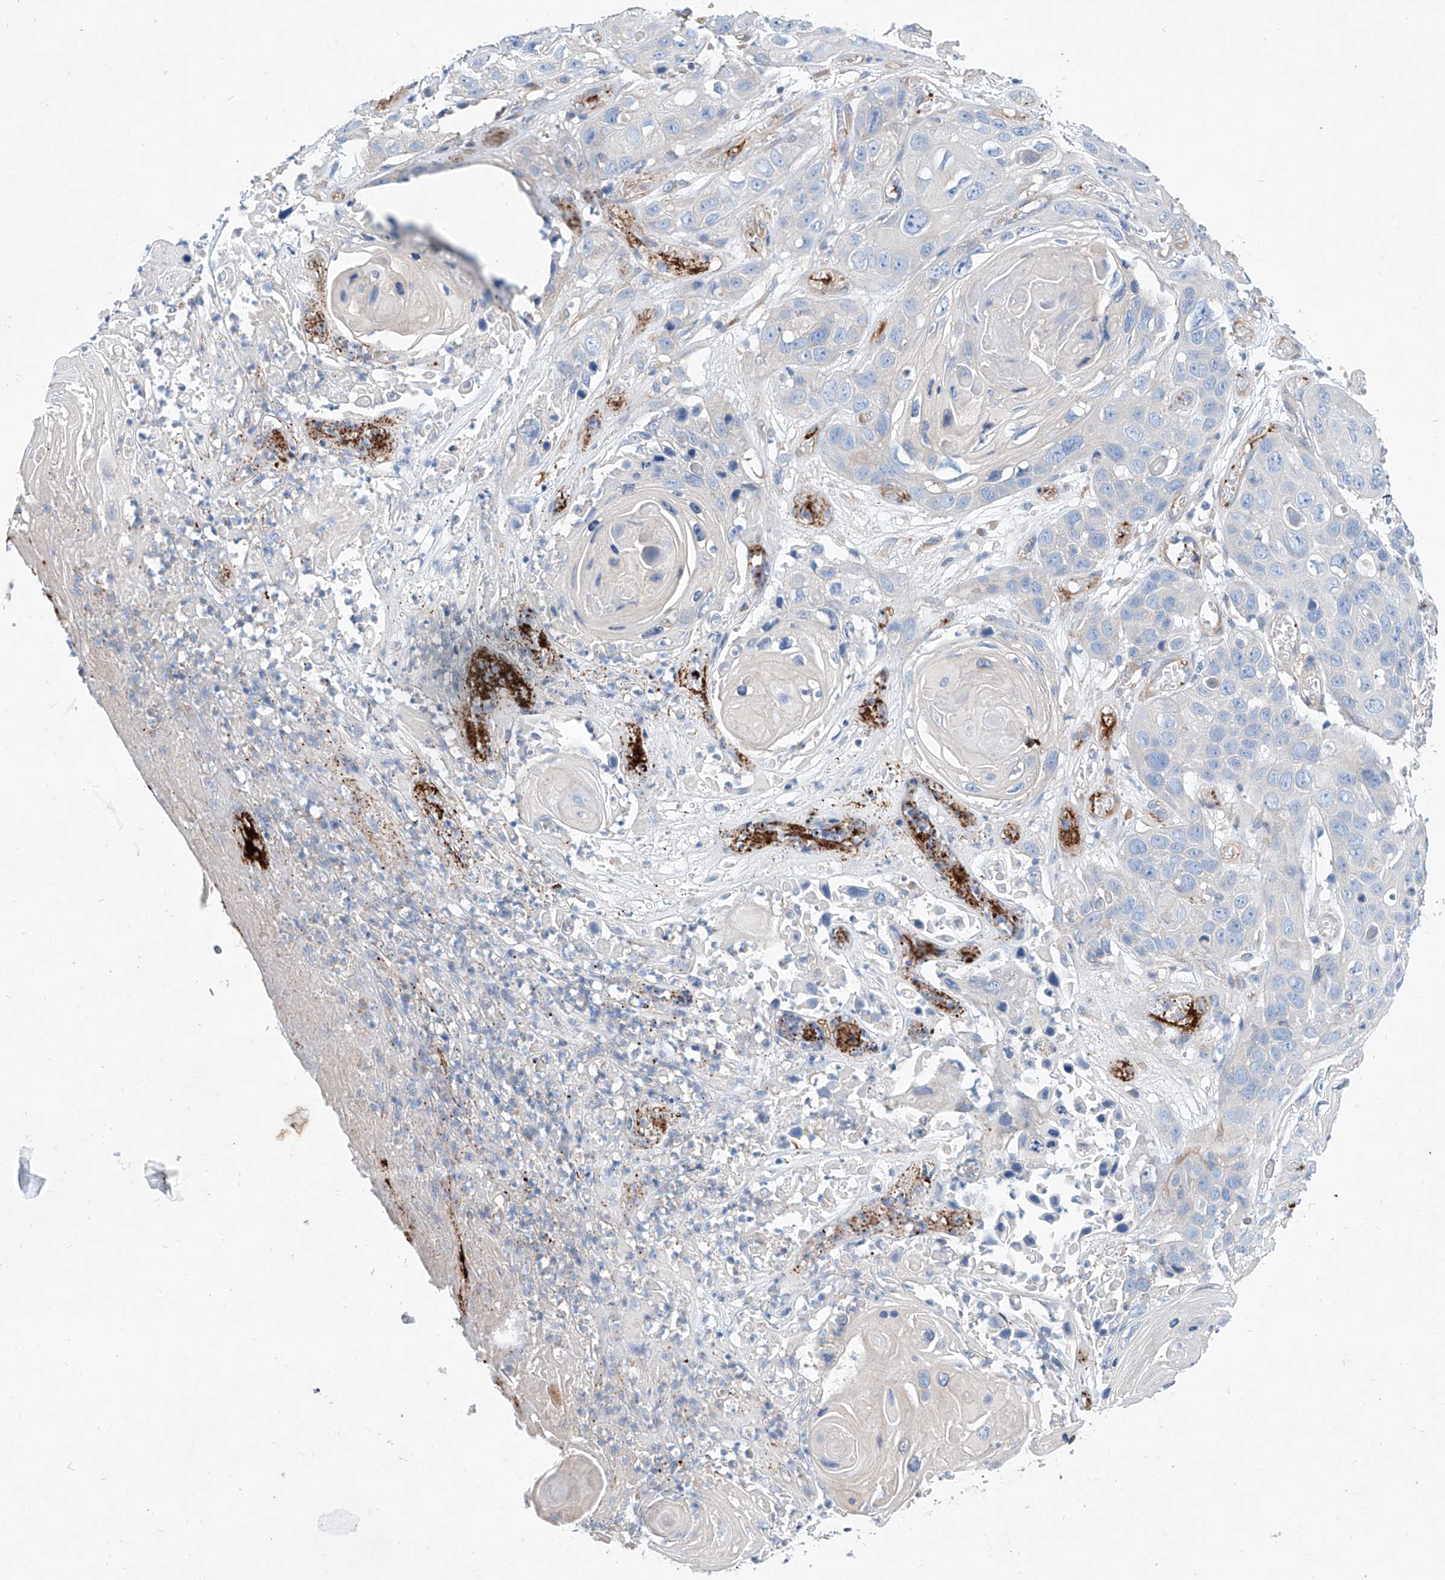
{"staining": {"intensity": "negative", "quantity": "none", "location": "none"}, "tissue": "skin cancer", "cell_type": "Tumor cells", "image_type": "cancer", "snomed": [{"axis": "morphology", "description": "Squamous cell carcinoma, NOS"}, {"axis": "topography", "description": "Skin"}], "caption": "Tumor cells show no significant protein positivity in skin squamous cell carcinoma.", "gene": "TAS2R60", "patient": {"sex": "male", "age": 55}}